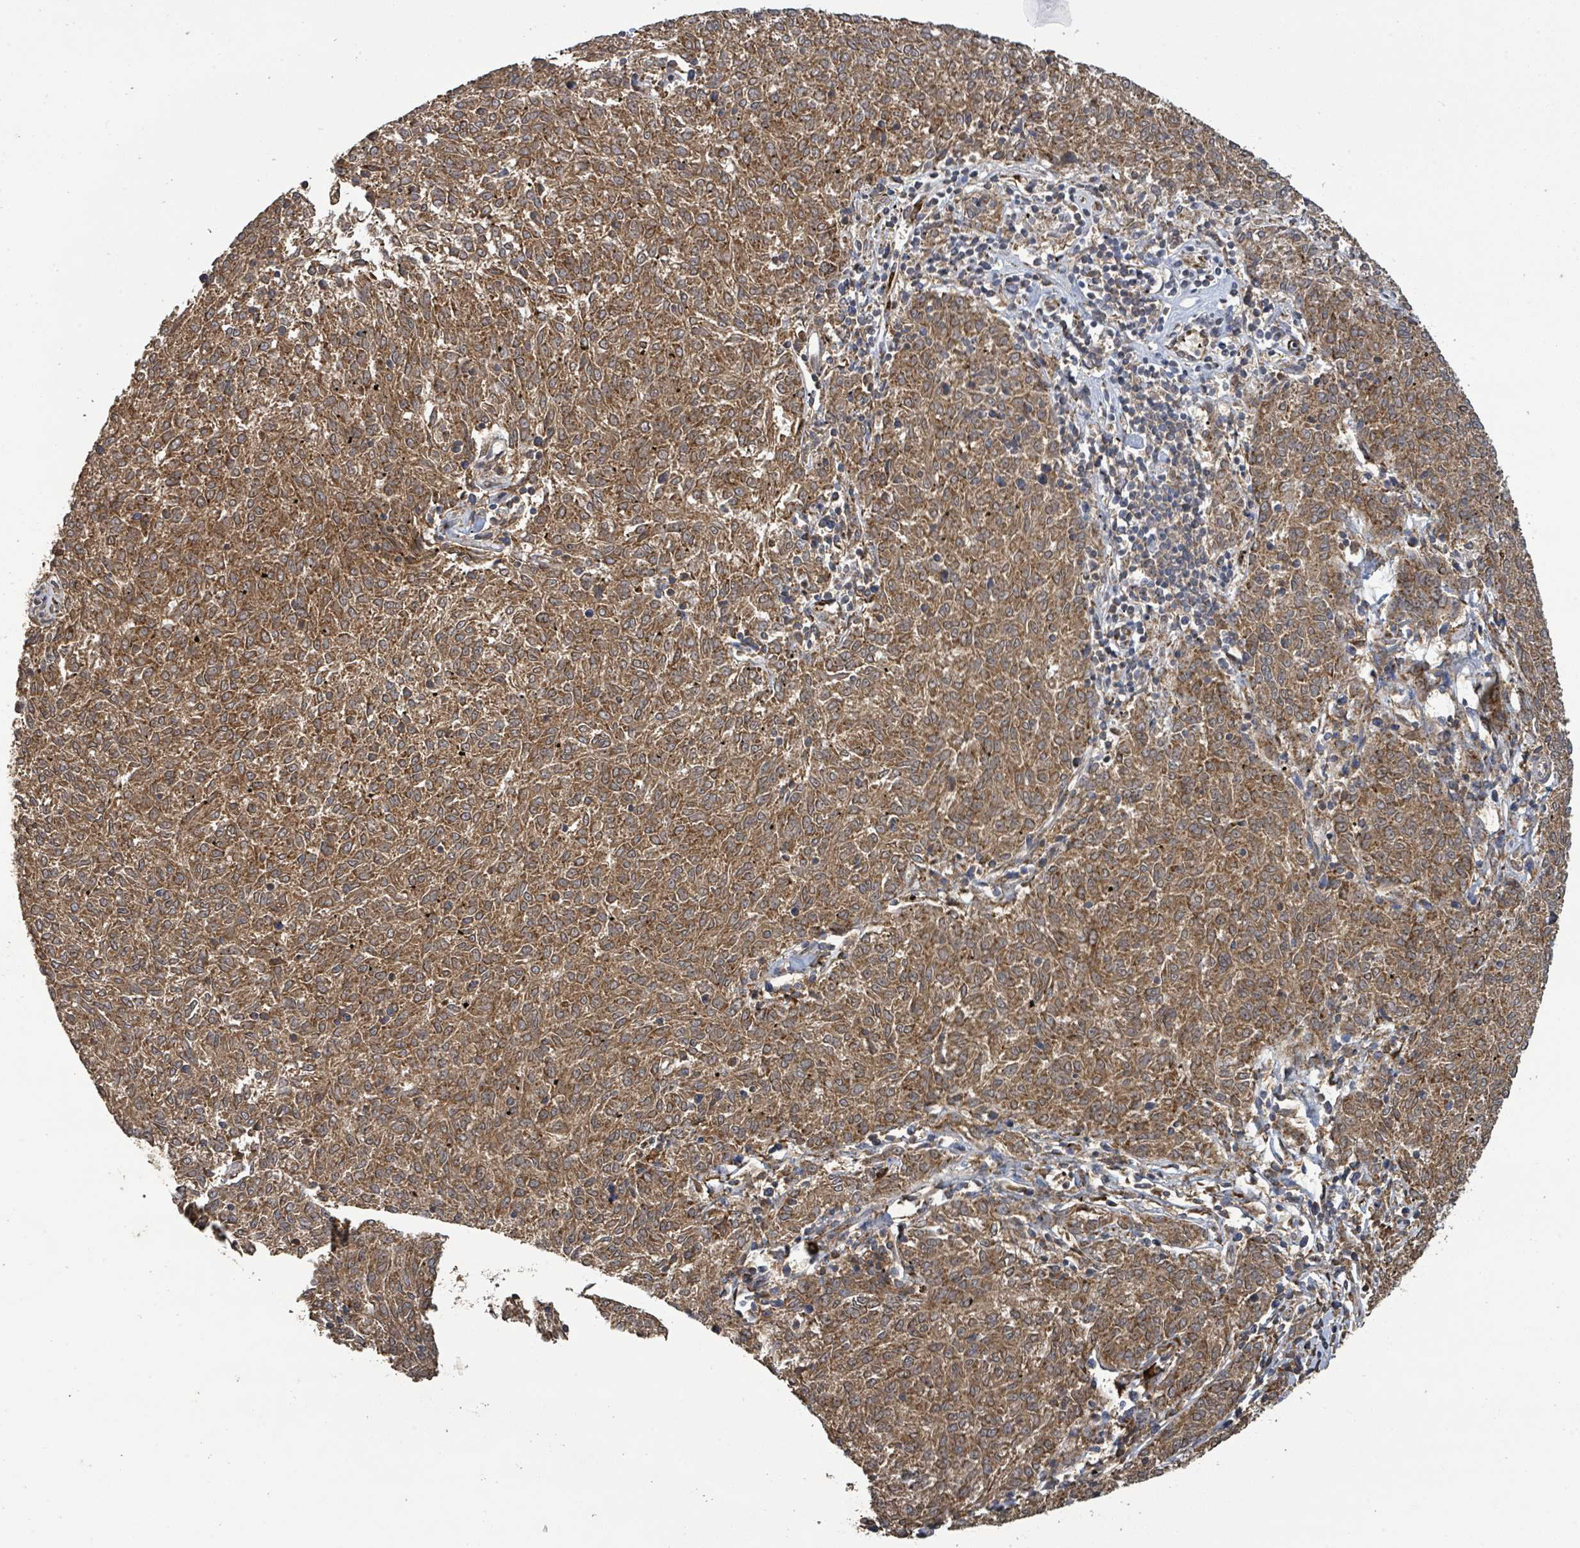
{"staining": {"intensity": "moderate", "quantity": ">75%", "location": "cytoplasmic/membranous"}, "tissue": "melanoma", "cell_type": "Tumor cells", "image_type": "cancer", "snomed": [{"axis": "morphology", "description": "Malignant melanoma, NOS"}, {"axis": "topography", "description": "Skin"}], "caption": "Immunohistochemistry of human malignant melanoma reveals medium levels of moderate cytoplasmic/membranous expression in approximately >75% of tumor cells.", "gene": "STARD4", "patient": {"sex": "female", "age": 72}}